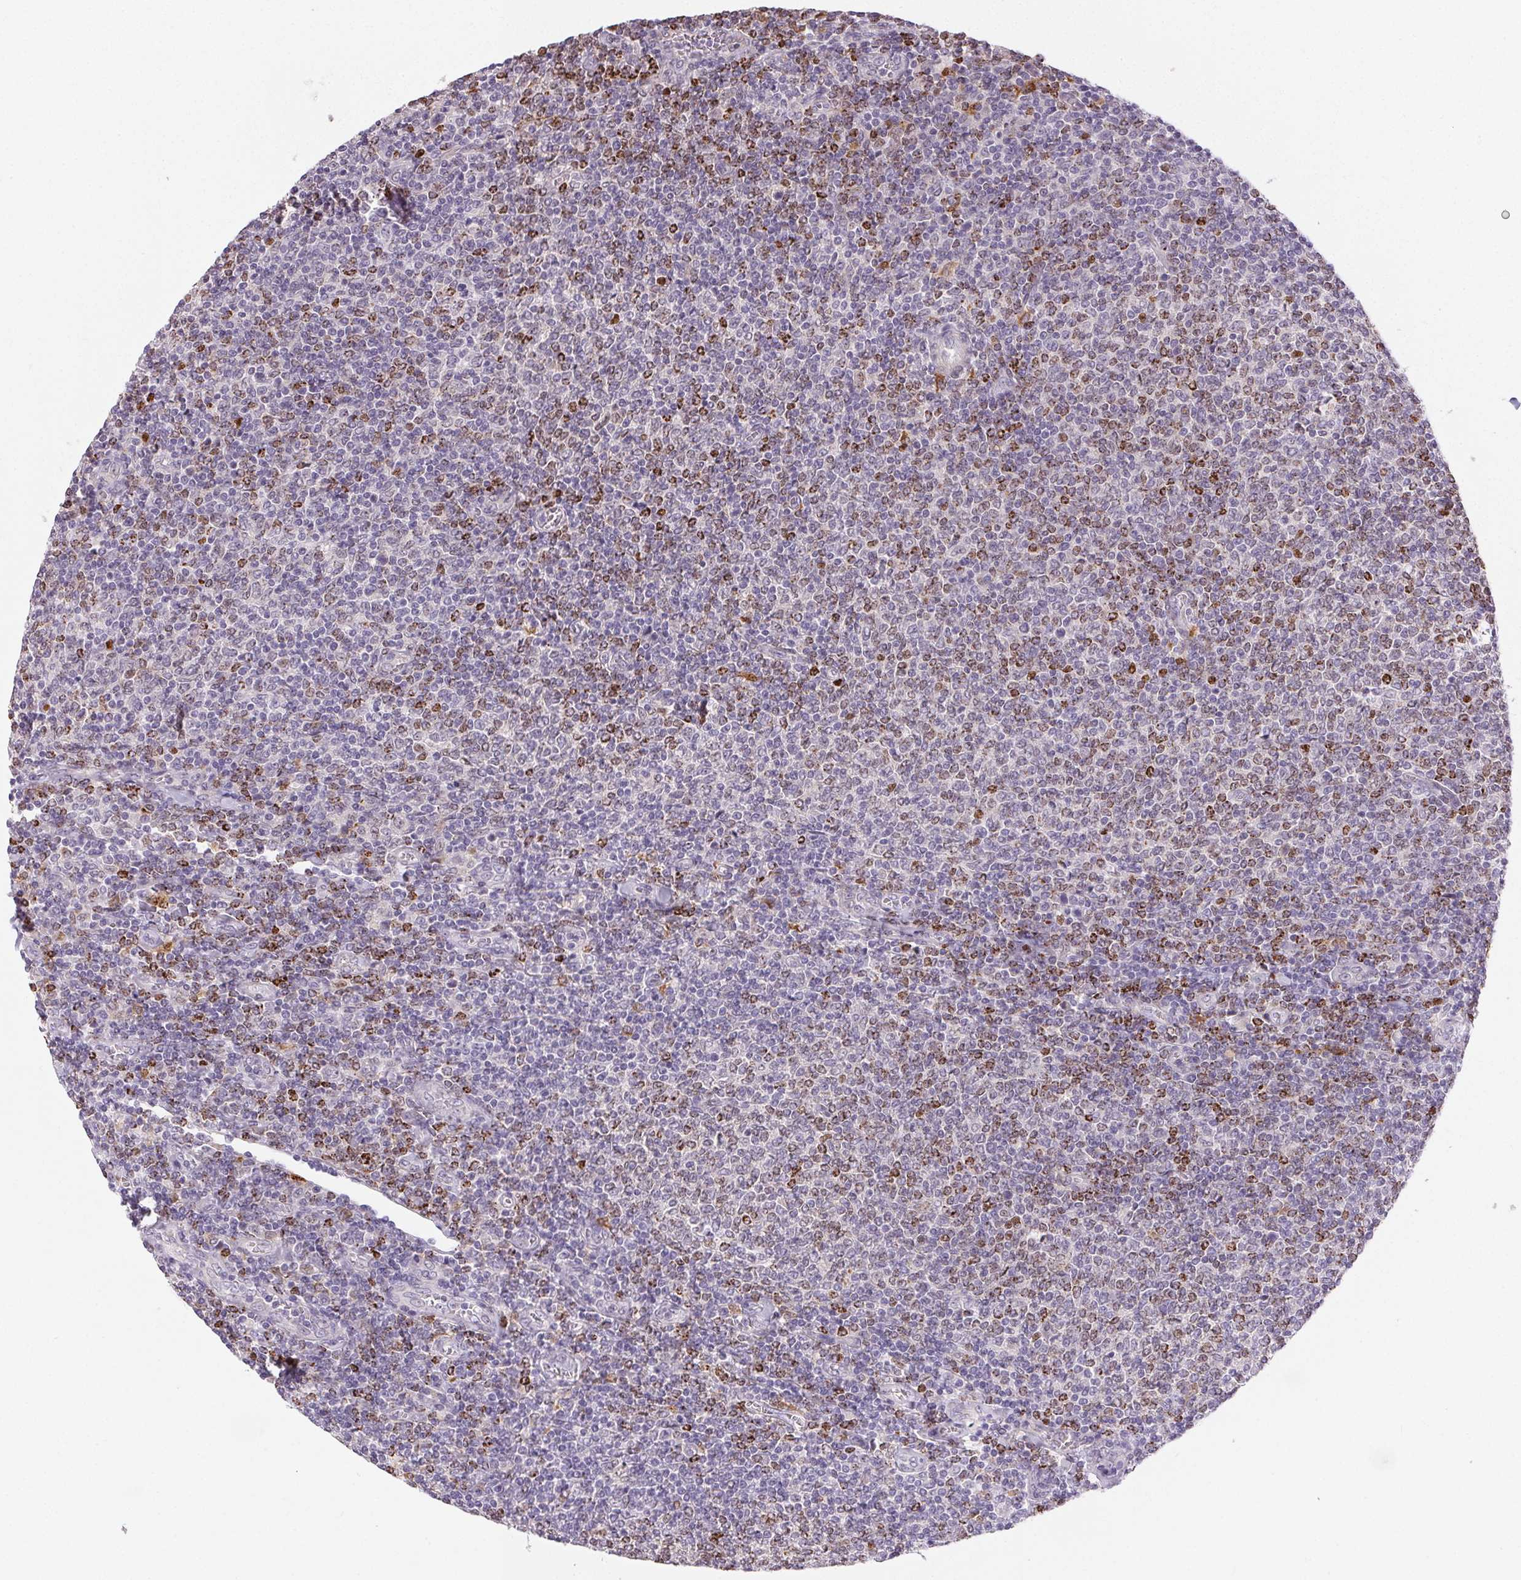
{"staining": {"intensity": "moderate", "quantity": "<25%", "location": "nuclear"}, "tissue": "lymphoma", "cell_type": "Tumor cells", "image_type": "cancer", "snomed": [{"axis": "morphology", "description": "Malignant lymphoma, non-Hodgkin's type, Low grade"}, {"axis": "topography", "description": "Lymph node"}], "caption": "High-magnification brightfield microscopy of lymphoma stained with DAB (3,3'-diaminobenzidine) (brown) and counterstained with hematoxylin (blue). tumor cells exhibit moderate nuclear positivity is identified in about<25% of cells. The staining was performed using DAB (3,3'-diaminobenzidine), with brown indicating positive protein expression. Nuclei are stained blue with hematoxylin.", "gene": "RPGRIP1", "patient": {"sex": "male", "age": 52}}